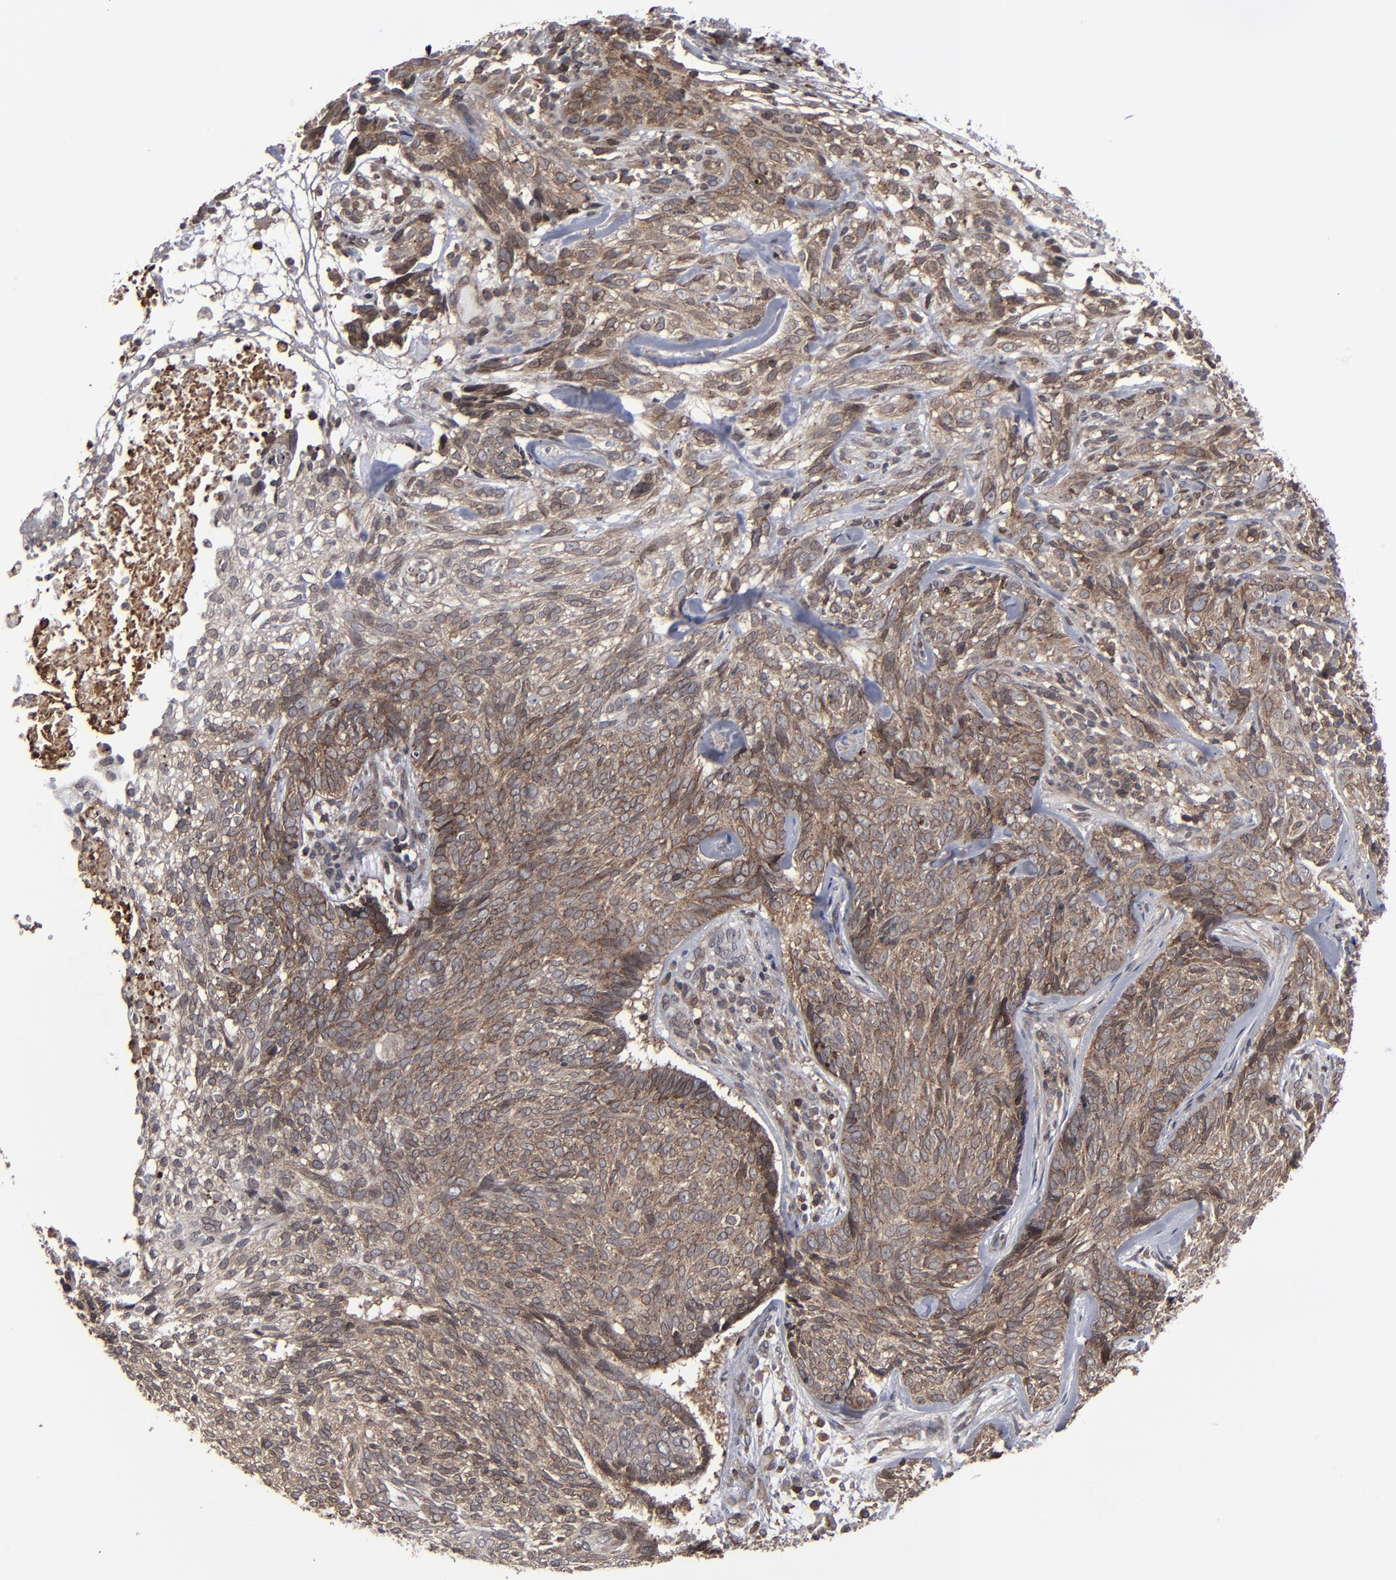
{"staining": {"intensity": "moderate", "quantity": ">75%", "location": "cytoplasmic/membranous,nuclear"}, "tissue": "skin cancer", "cell_type": "Tumor cells", "image_type": "cancer", "snomed": [{"axis": "morphology", "description": "Basal cell carcinoma"}, {"axis": "topography", "description": "Skin"}], "caption": "This is an image of immunohistochemistry staining of skin cancer (basal cell carcinoma), which shows moderate staining in the cytoplasmic/membranous and nuclear of tumor cells.", "gene": "KIAA2026", "patient": {"sex": "male", "age": 72}}